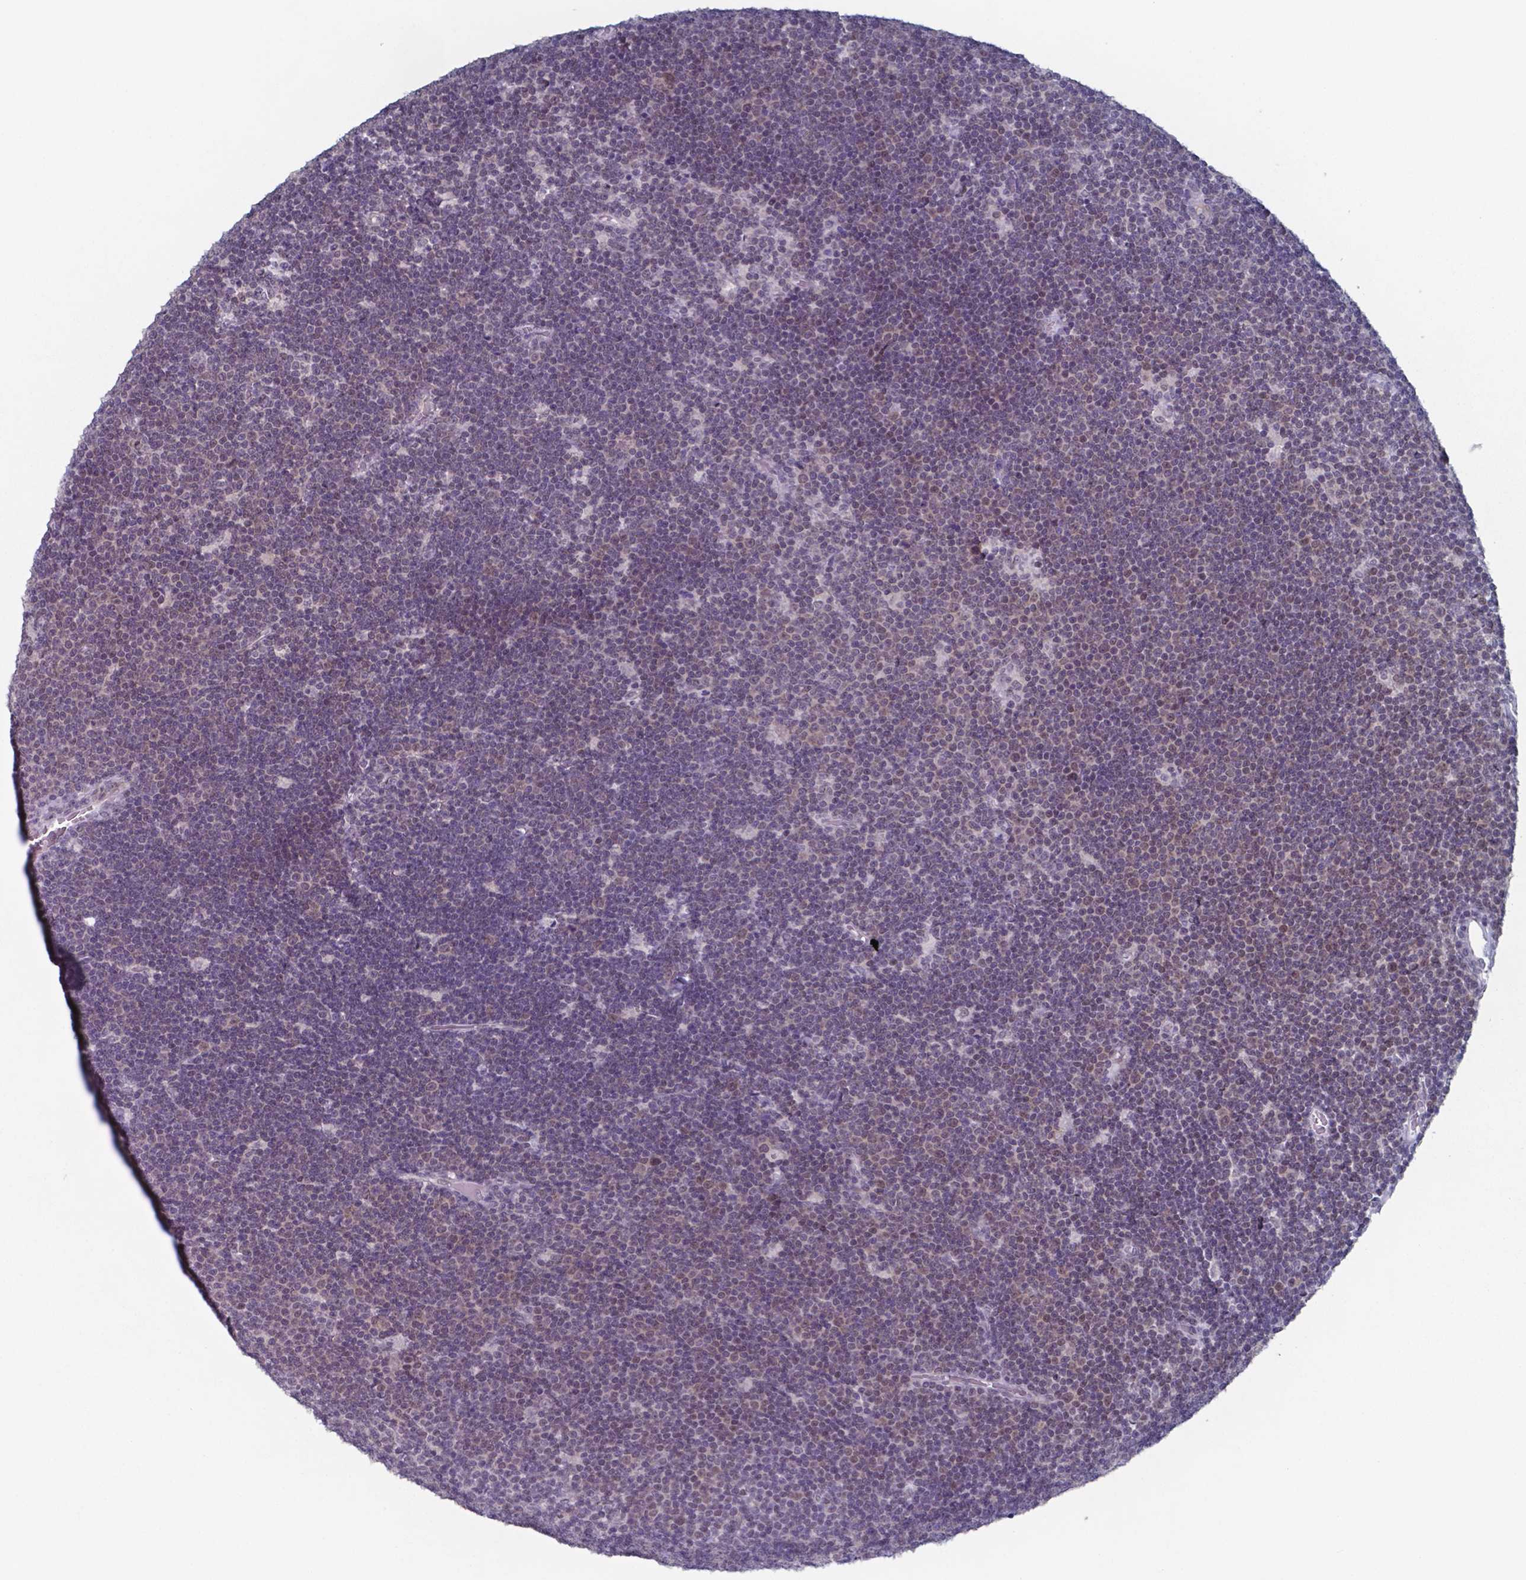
{"staining": {"intensity": "weak", "quantity": "<25%", "location": "nuclear"}, "tissue": "lymphoma", "cell_type": "Tumor cells", "image_type": "cancer", "snomed": [{"axis": "morphology", "description": "Malignant lymphoma, non-Hodgkin's type, Low grade"}, {"axis": "topography", "description": "Brain"}], "caption": "A photomicrograph of human lymphoma is negative for staining in tumor cells.", "gene": "TDP2", "patient": {"sex": "female", "age": 66}}